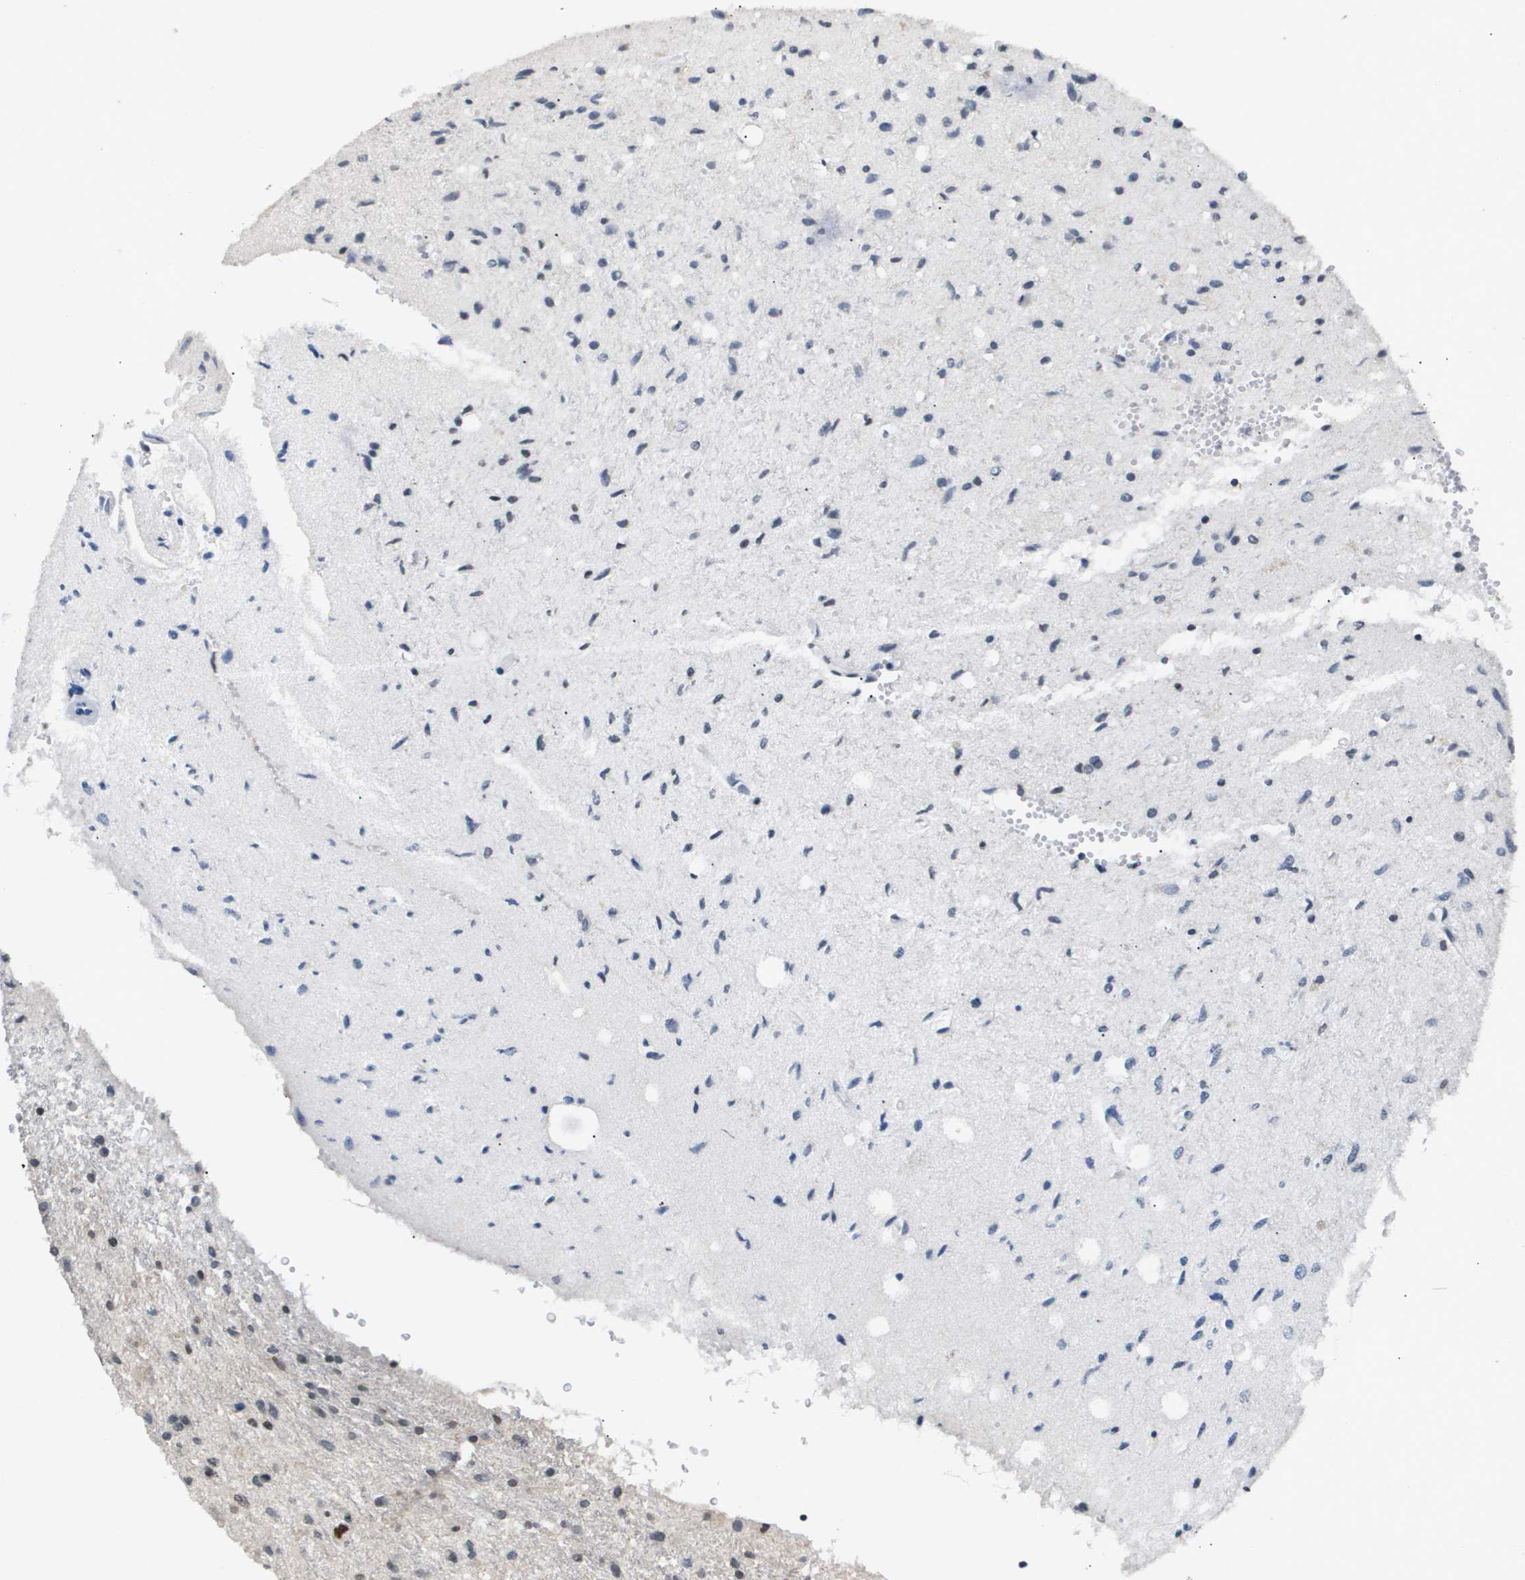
{"staining": {"intensity": "moderate", "quantity": "<25%", "location": "nuclear"}, "tissue": "glioma", "cell_type": "Tumor cells", "image_type": "cancer", "snomed": [{"axis": "morphology", "description": "Glioma, malignant, Low grade"}, {"axis": "topography", "description": "Brain"}], "caption": "Tumor cells reveal low levels of moderate nuclear expression in approximately <25% of cells in human glioma.", "gene": "ANAPC2", "patient": {"sex": "male", "age": 77}}